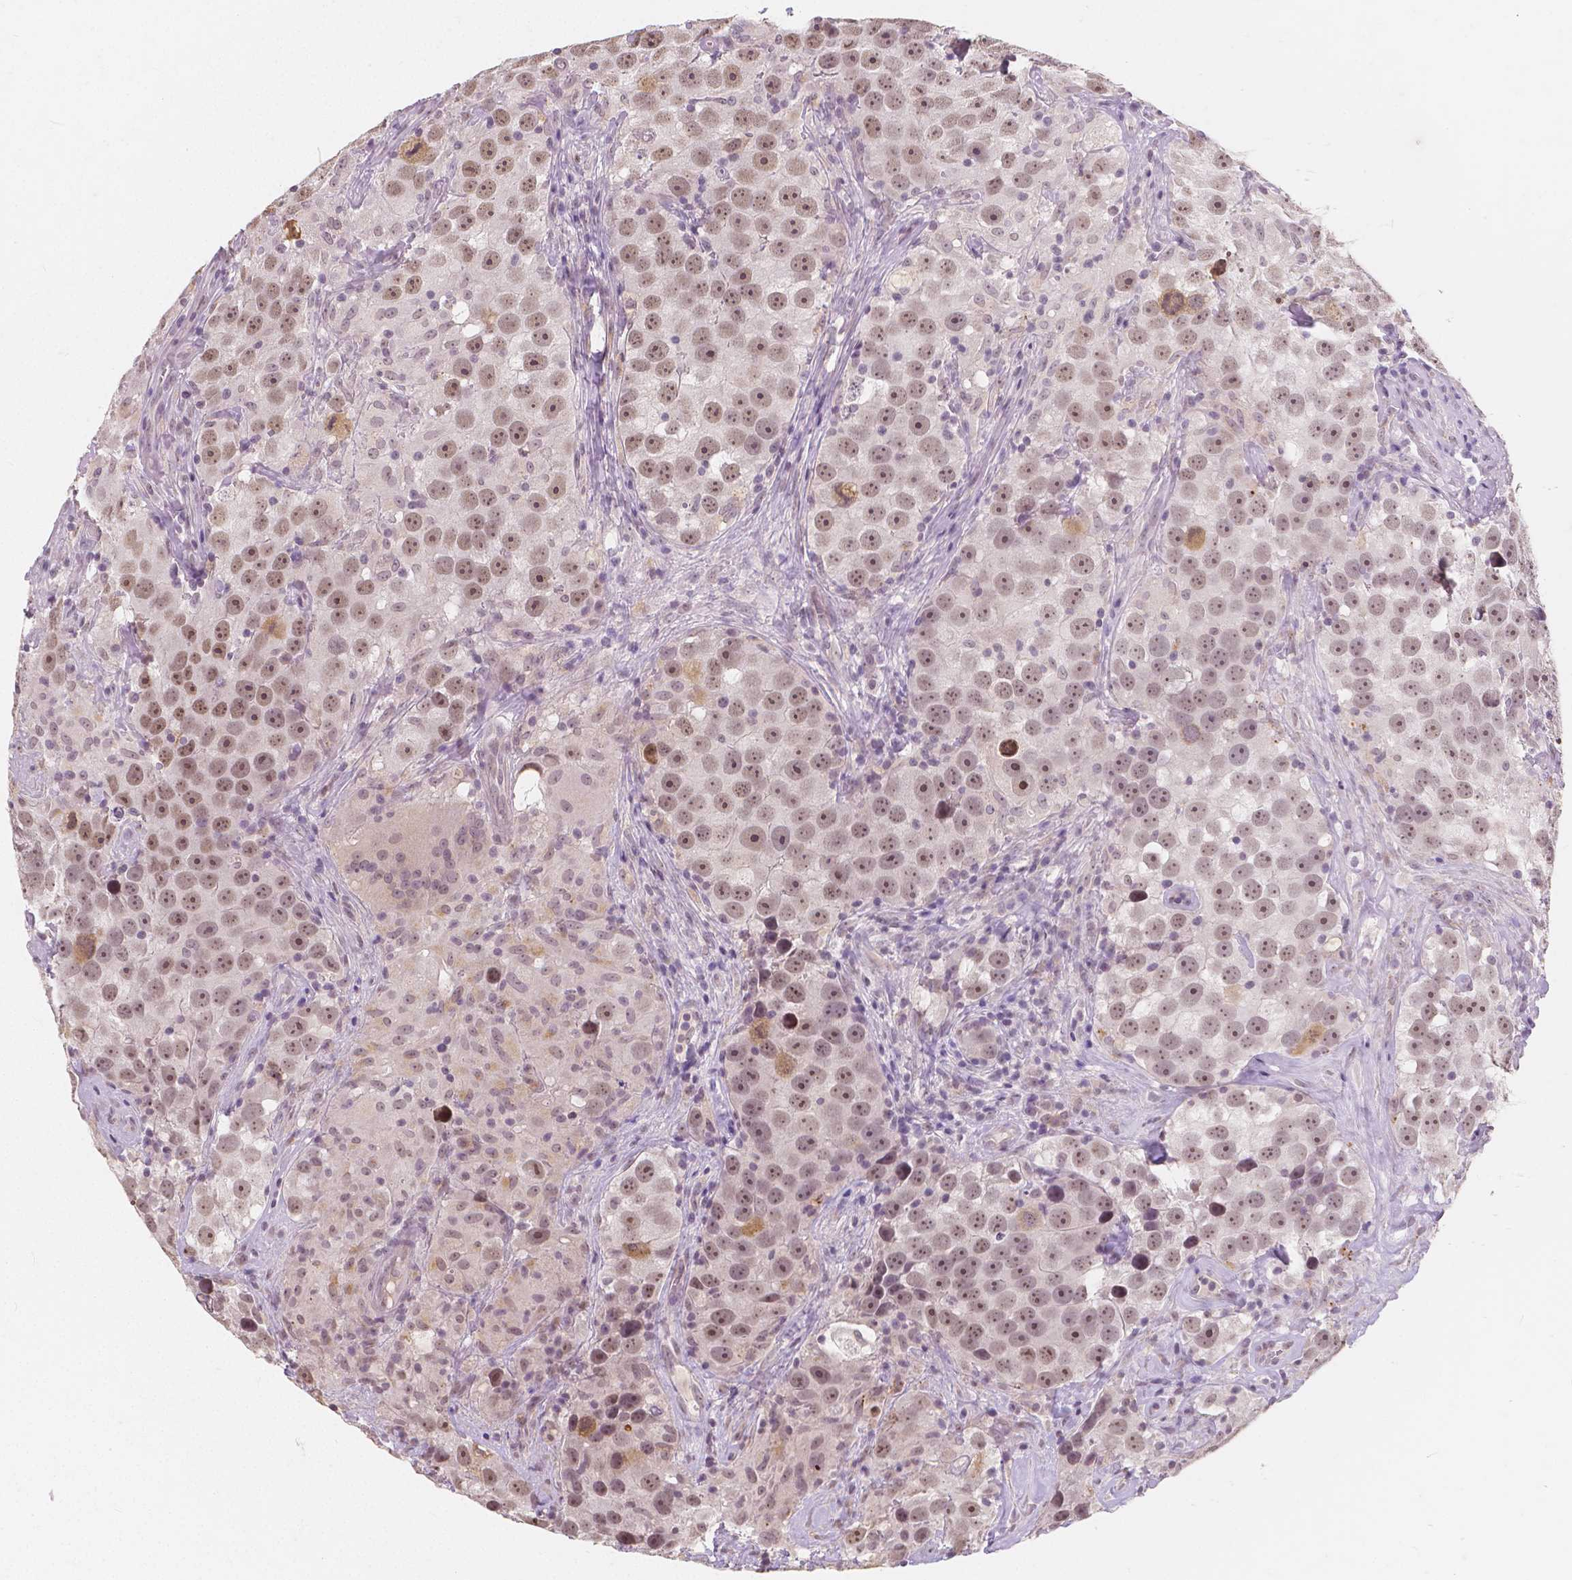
{"staining": {"intensity": "moderate", "quantity": ">75%", "location": "nuclear"}, "tissue": "testis cancer", "cell_type": "Tumor cells", "image_type": "cancer", "snomed": [{"axis": "morphology", "description": "Seminoma, NOS"}, {"axis": "topography", "description": "Testis"}], "caption": "This is a histology image of immunohistochemistry staining of testis seminoma, which shows moderate staining in the nuclear of tumor cells.", "gene": "NOLC1", "patient": {"sex": "male", "age": 49}}